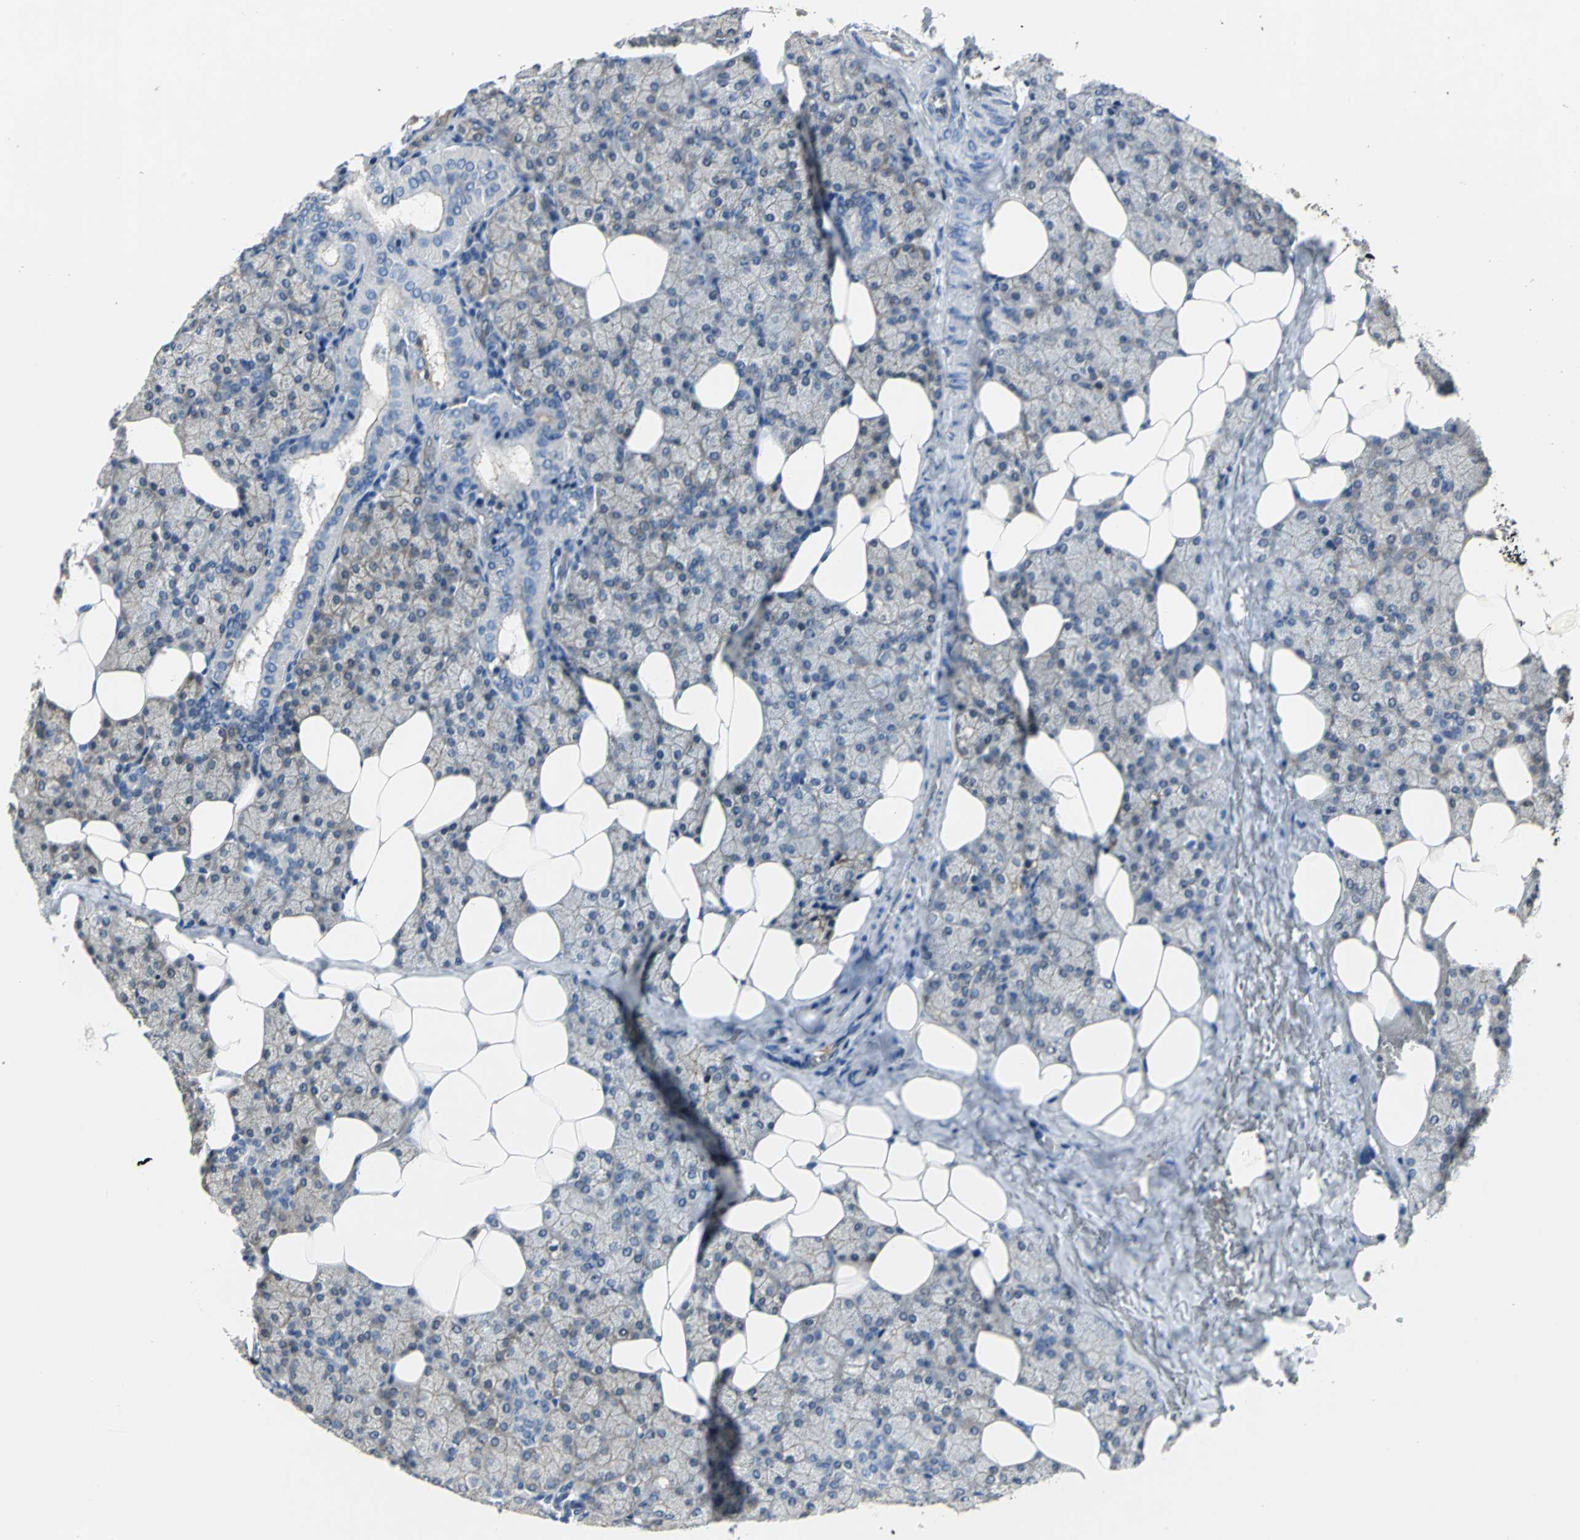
{"staining": {"intensity": "strong", "quantity": "25%-75%", "location": "cytoplasmic/membranous,nuclear"}, "tissue": "salivary gland", "cell_type": "Glandular cells", "image_type": "normal", "snomed": [{"axis": "morphology", "description": "Normal tissue, NOS"}, {"axis": "topography", "description": "Lymph node"}, {"axis": "topography", "description": "Salivary gland"}], "caption": "This image exhibits unremarkable salivary gland stained with immunohistochemistry to label a protein in brown. The cytoplasmic/membranous,nuclear of glandular cells show strong positivity for the protein. Nuclei are counter-stained blue.", "gene": "ENSG00000285130", "patient": {"sex": "male", "age": 8}}